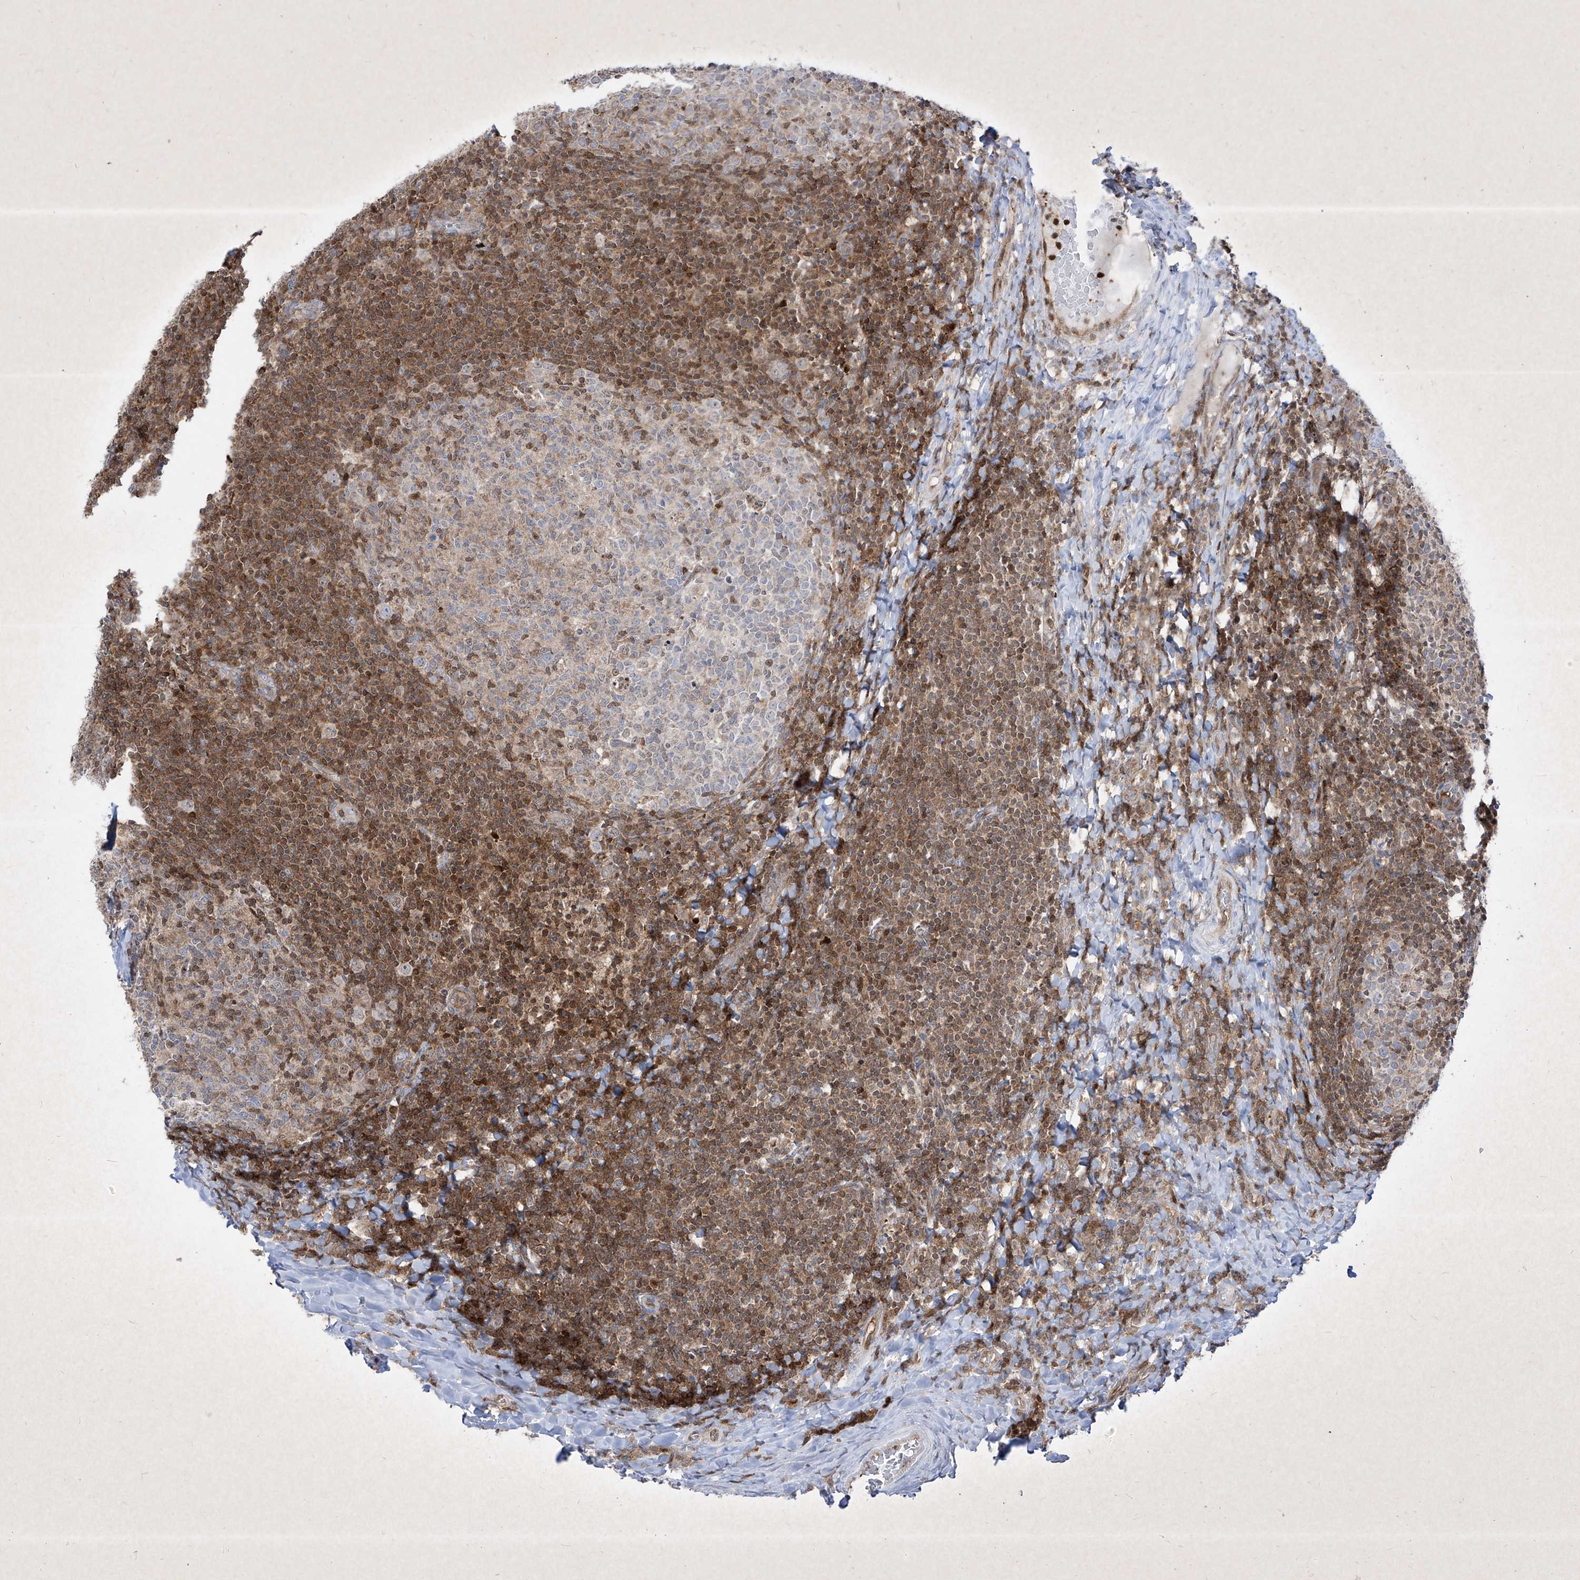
{"staining": {"intensity": "moderate", "quantity": "<25%", "location": "cytoplasmic/membranous,nuclear"}, "tissue": "tonsil", "cell_type": "Germinal center cells", "image_type": "normal", "snomed": [{"axis": "morphology", "description": "Normal tissue, NOS"}, {"axis": "topography", "description": "Tonsil"}], "caption": "Moderate cytoplasmic/membranous,nuclear staining is appreciated in about <25% of germinal center cells in unremarkable tonsil.", "gene": "PSMB10", "patient": {"sex": "female", "age": 19}}